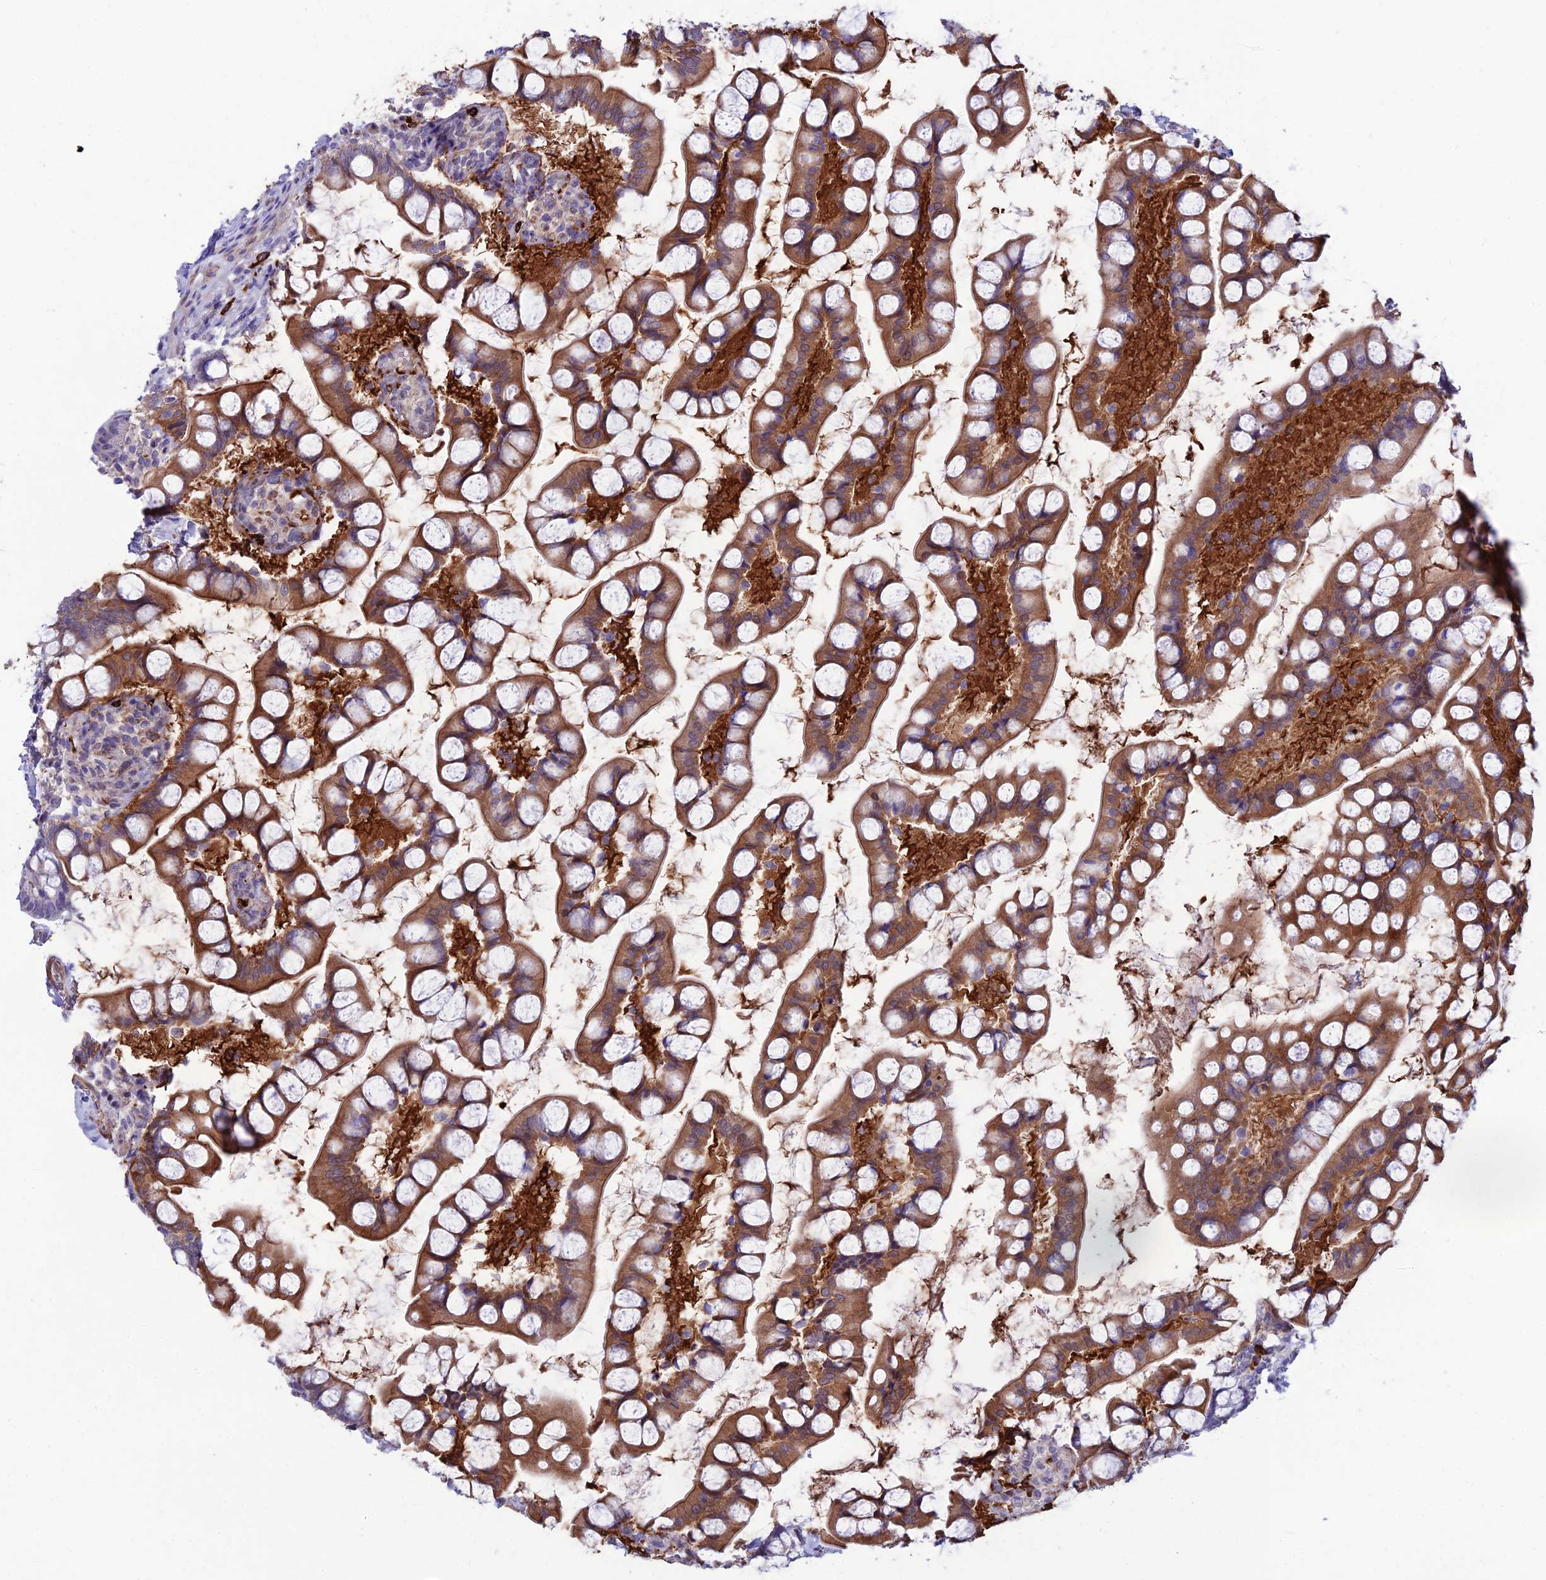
{"staining": {"intensity": "strong", "quantity": ">75%", "location": "cytoplasmic/membranous"}, "tissue": "small intestine", "cell_type": "Glandular cells", "image_type": "normal", "snomed": [{"axis": "morphology", "description": "Normal tissue, NOS"}, {"axis": "topography", "description": "Small intestine"}], "caption": "Immunohistochemistry (IHC) photomicrograph of benign small intestine: human small intestine stained using IHC displays high levels of strong protein expression localized specifically in the cytoplasmic/membranous of glandular cells, appearing as a cytoplasmic/membranous brown color.", "gene": "COL6A6", "patient": {"sex": "male", "age": 52}}